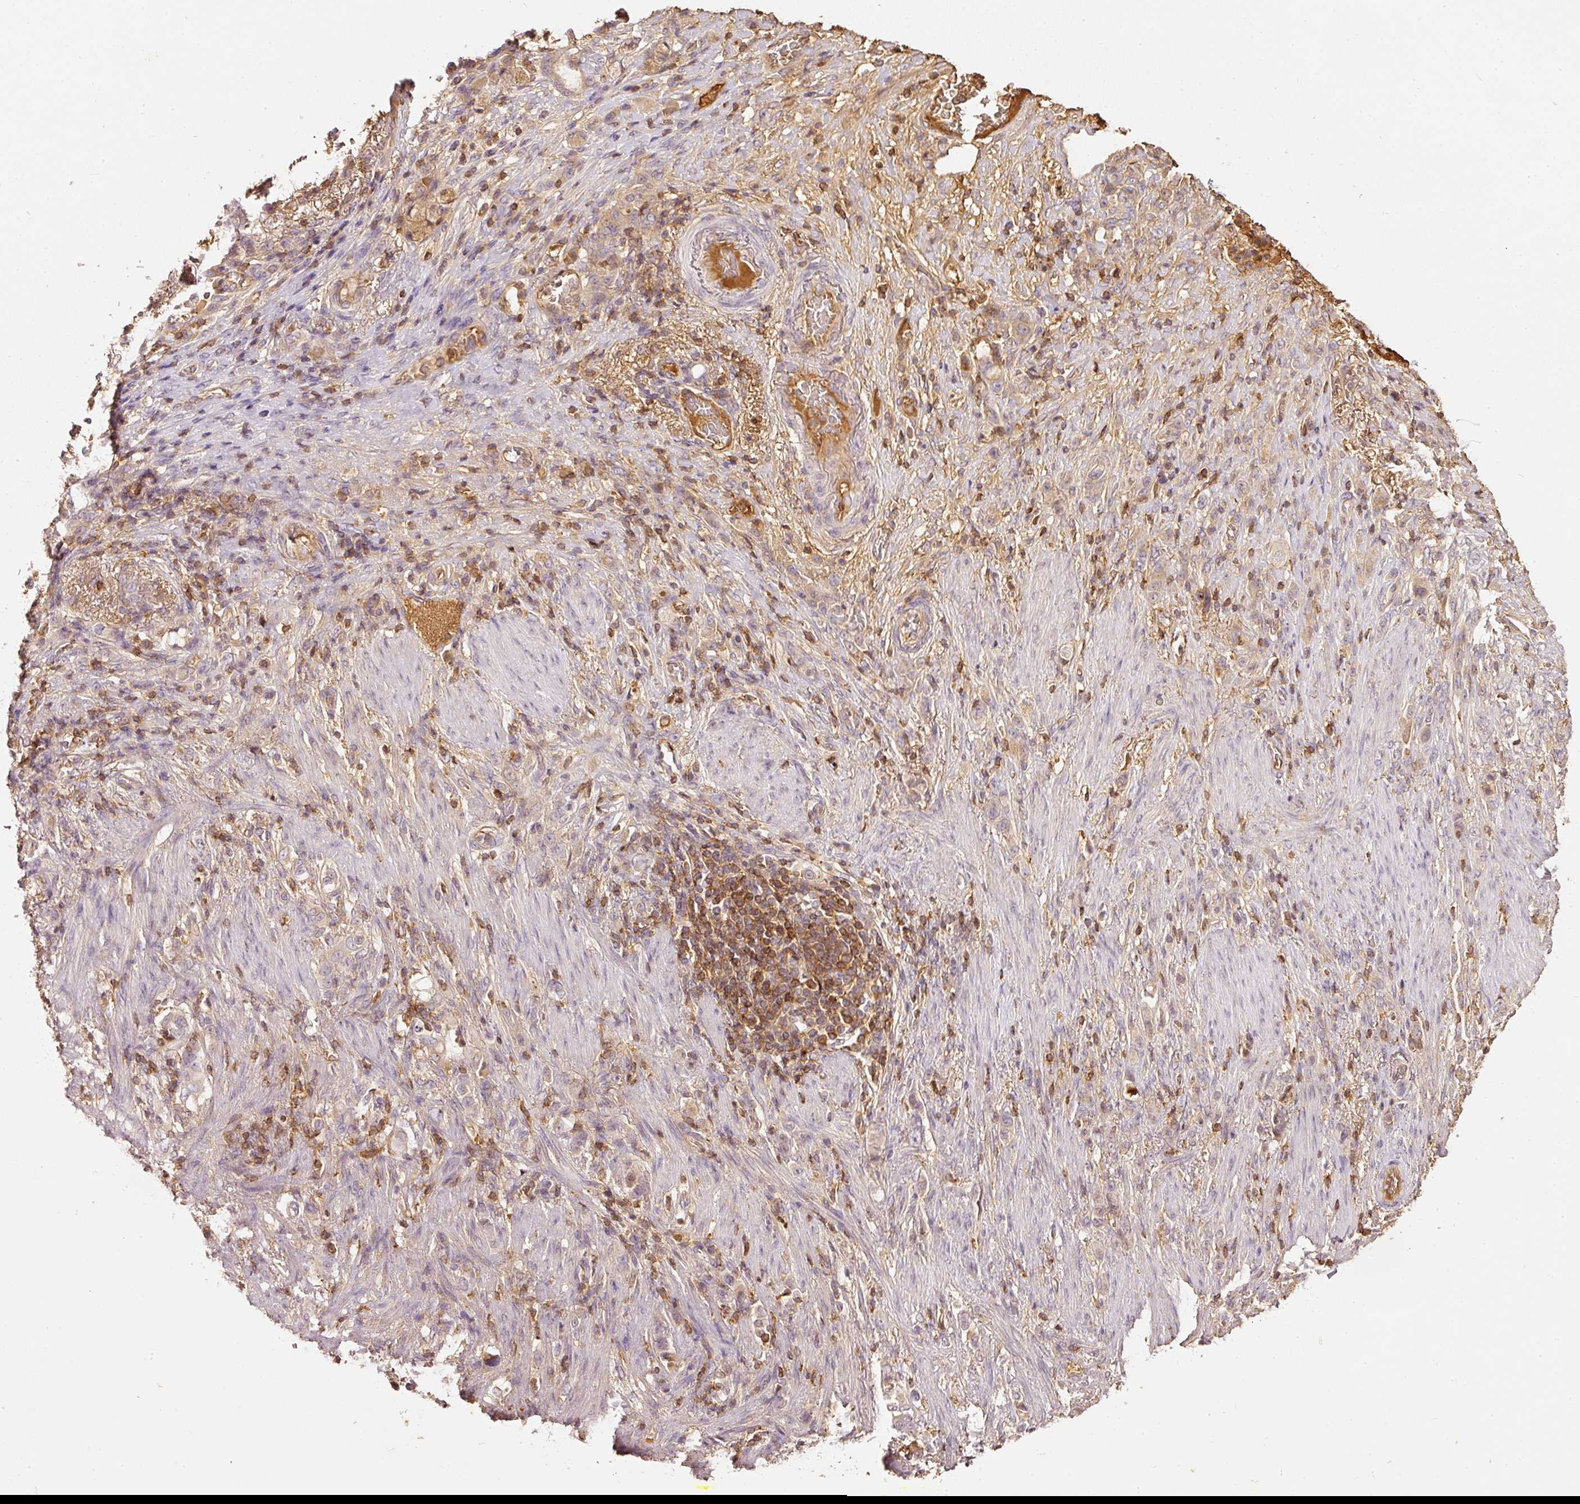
{"staining": {"intensity": "weak", "quantity": "25%-75%", "location": "cytoplasmic/membranous"}, "tissue": "stomach cancer", "cell_type": "Tumor cells", "image_type": "cancer", "snomed": [{"axis": "morphology", "description": "Adenocarcinoma, NOS"}, {"axis": "topography", "description": "Stomach"}], "caption": "Human stomach cancer (adenocarcinoma) stained with a brown dye demonstrates weak cytoplasmic/membranous positive staining in about 25%-75% of tumor cells.", "gene": "EVL", "patient": {"sex": "female", "age": 79}}